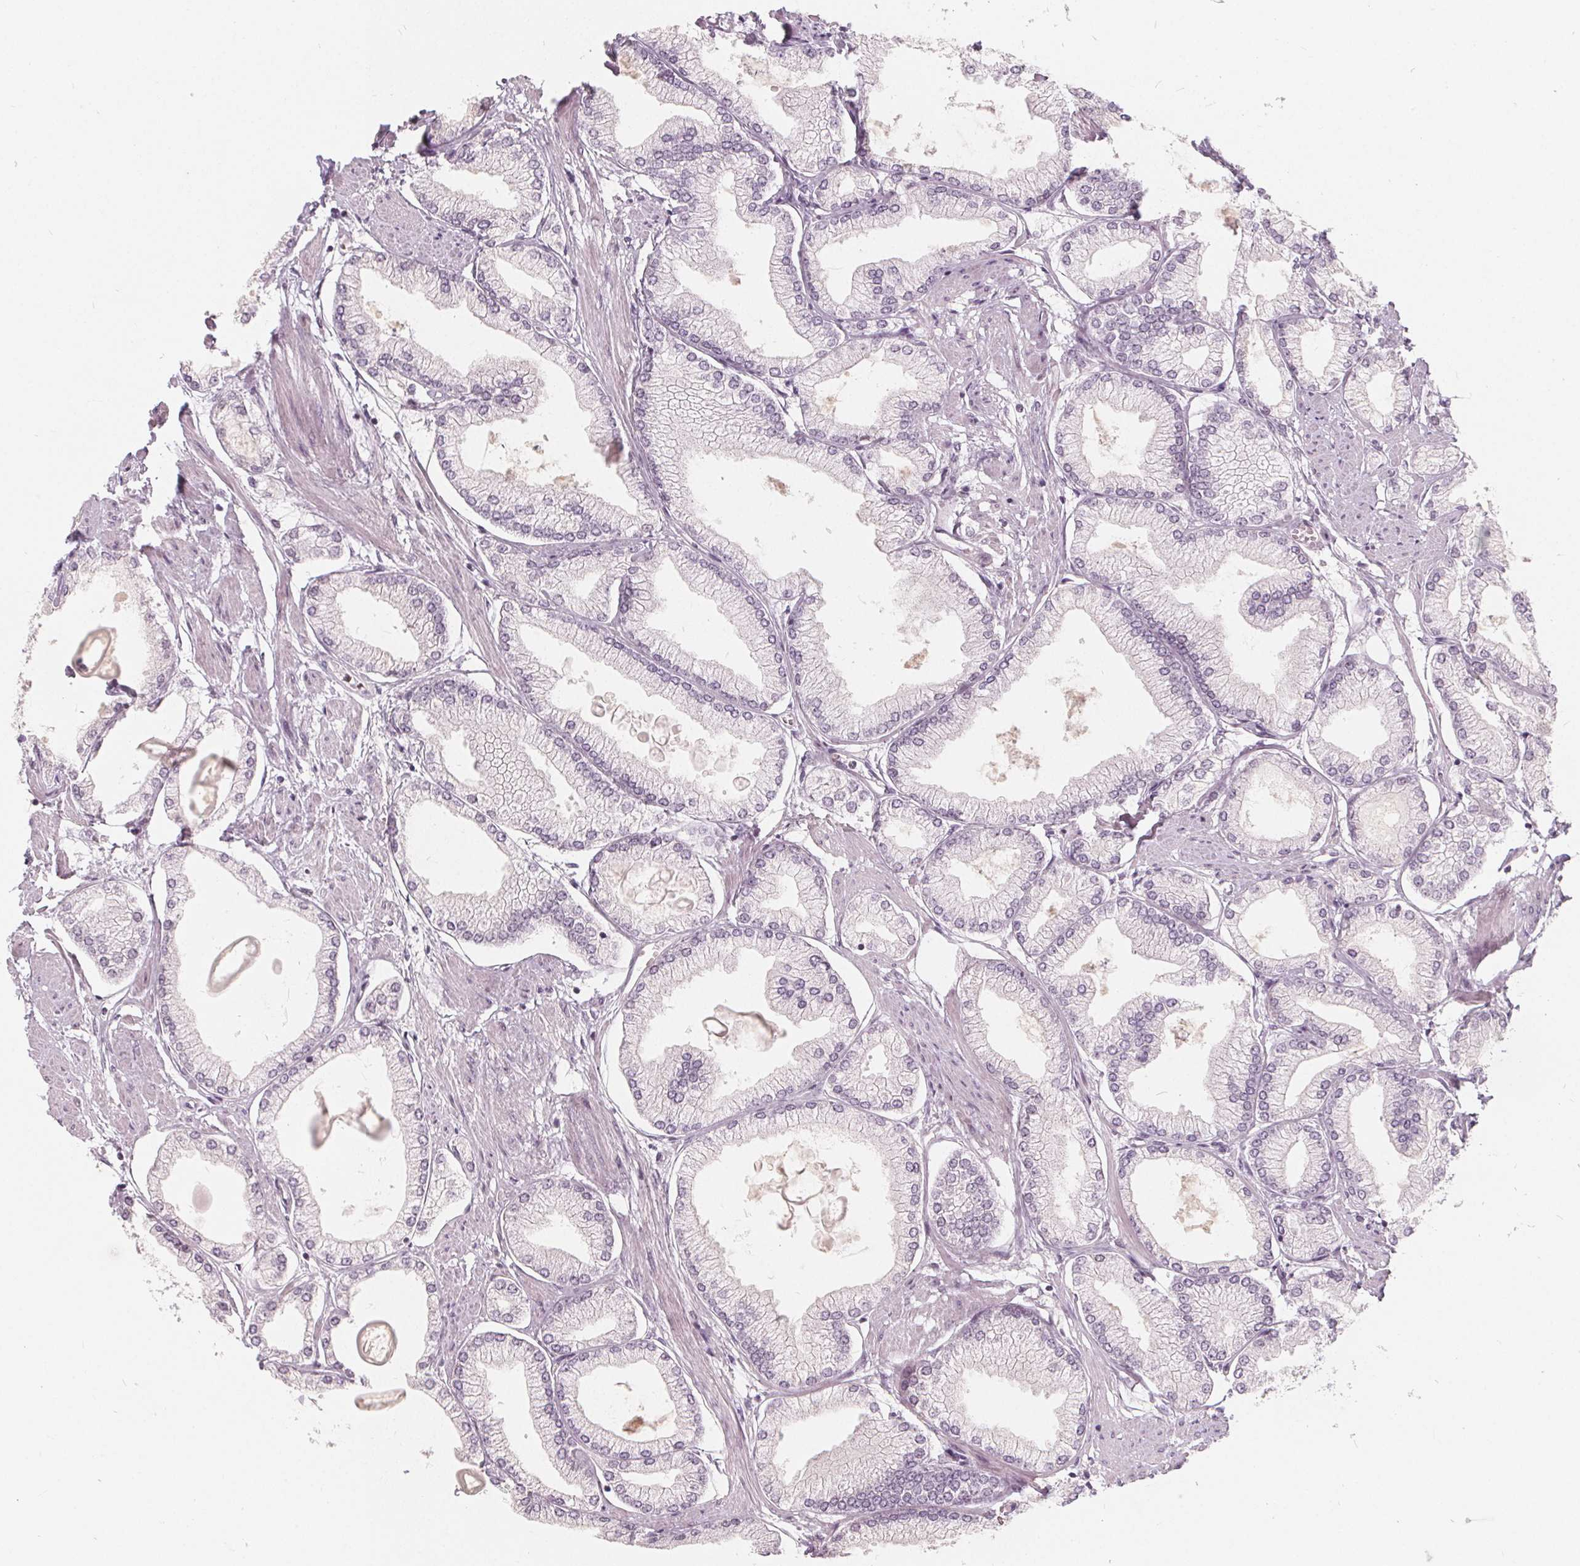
{"staining": {"intensity": "negative", "quantity": "none", "location": "none"}, "tissue": "prostate cancer", "cell_type": "Tumor cells", "image_type": "cancer", "snomed": [{"axis": "morphology", "description": "Adenocarcinoma, High grade"}, {"axis": "topography", "description": "Prostate"}], "caption": "A photomicrograph of human prostate cancer is negative for staining in tumor cells.", "gene": "NUP210L", "patient": {"sex": "male", "age": 68}}